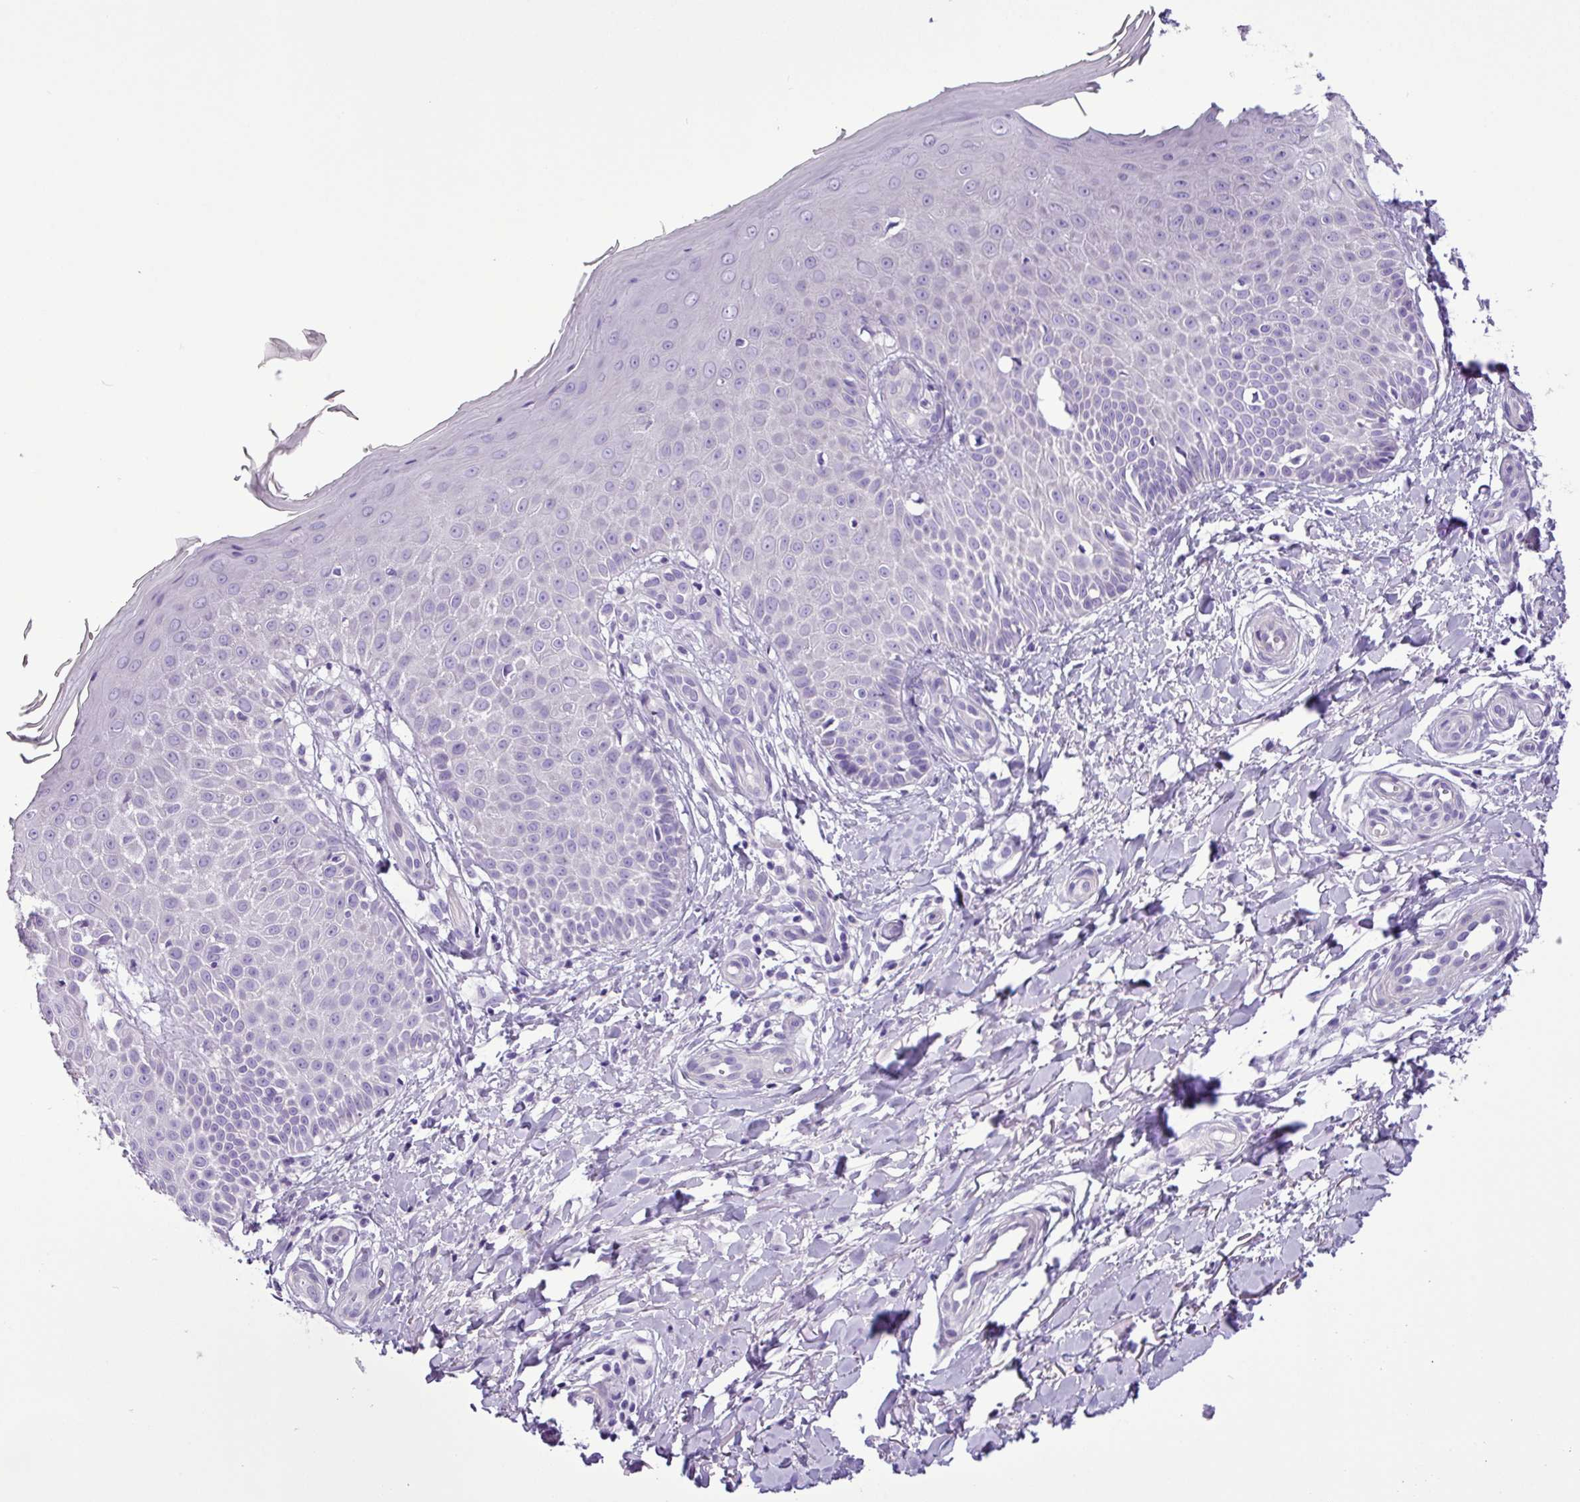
{"staining": {"intensity": "negative", "quantity": "none", "location": "none"}, "tissue": "skin", "cell_type": "Fibroblasts", "image_type": "normal", "snomed": [{"axis": "morphology", "description": "Normal tissue, NOS"}, {"axis": "topography", "description": "Skin"}], "caption": "DAB (3,3'-diaminobenzidine) immunohistochemical staining of normal human skin exhibits no significant staining in fibroblasts. (Stains: DAB (3,3'-diaminobenzidine) immunohistochemistry (IHC) with hematoxylin counter stain, Microscopy: brightfield microscopy at high magnification).", "gene": "ZNF334", "patient": {"sex": "male", "age": 81}}